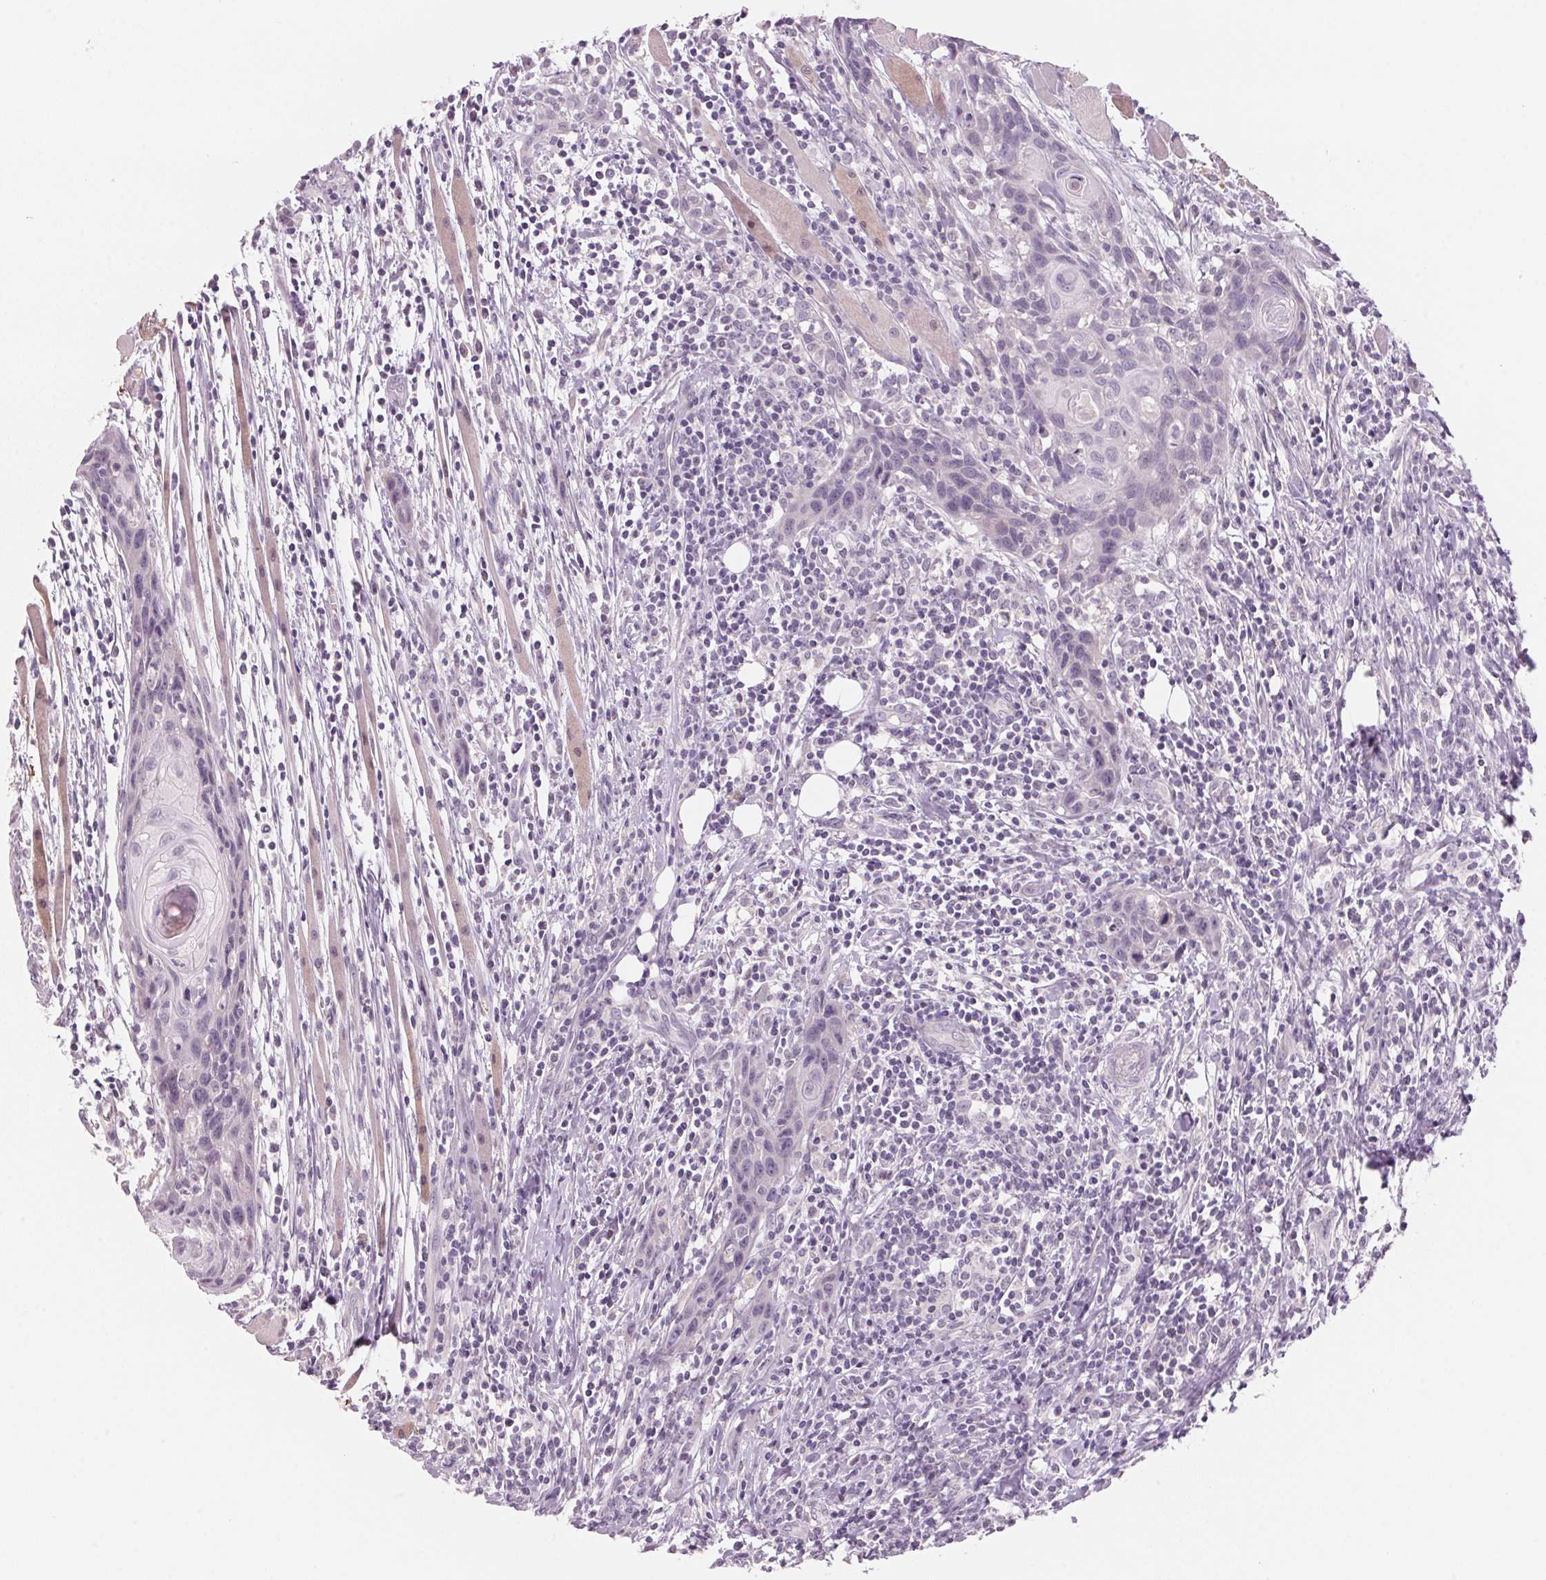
{"staining": {"intensity": "negative", "quantity": "none", "location": "none"}, "tissue": "head and neck cancer", "cell_type": "Tumor cells", "image_type": "cancer", "snomed": [{"axis": "morphology", "description": "Squamous cell carcinoma, NOS"}, {"axis": "topography", "description": "Oral tissue"}, {"axis": "topography", "description": "Head-Neck"}], "caption": "Immunohistochemistry micrograph of neoplastic tissue: human squamous cell carcinoma (head and neck) stained with DAB (3,3'-diaminobenzidine) displays no significant protein staining in tumor cells.", "gene": "ADAM20", "patient": {"sex": "male", "age": 58}}